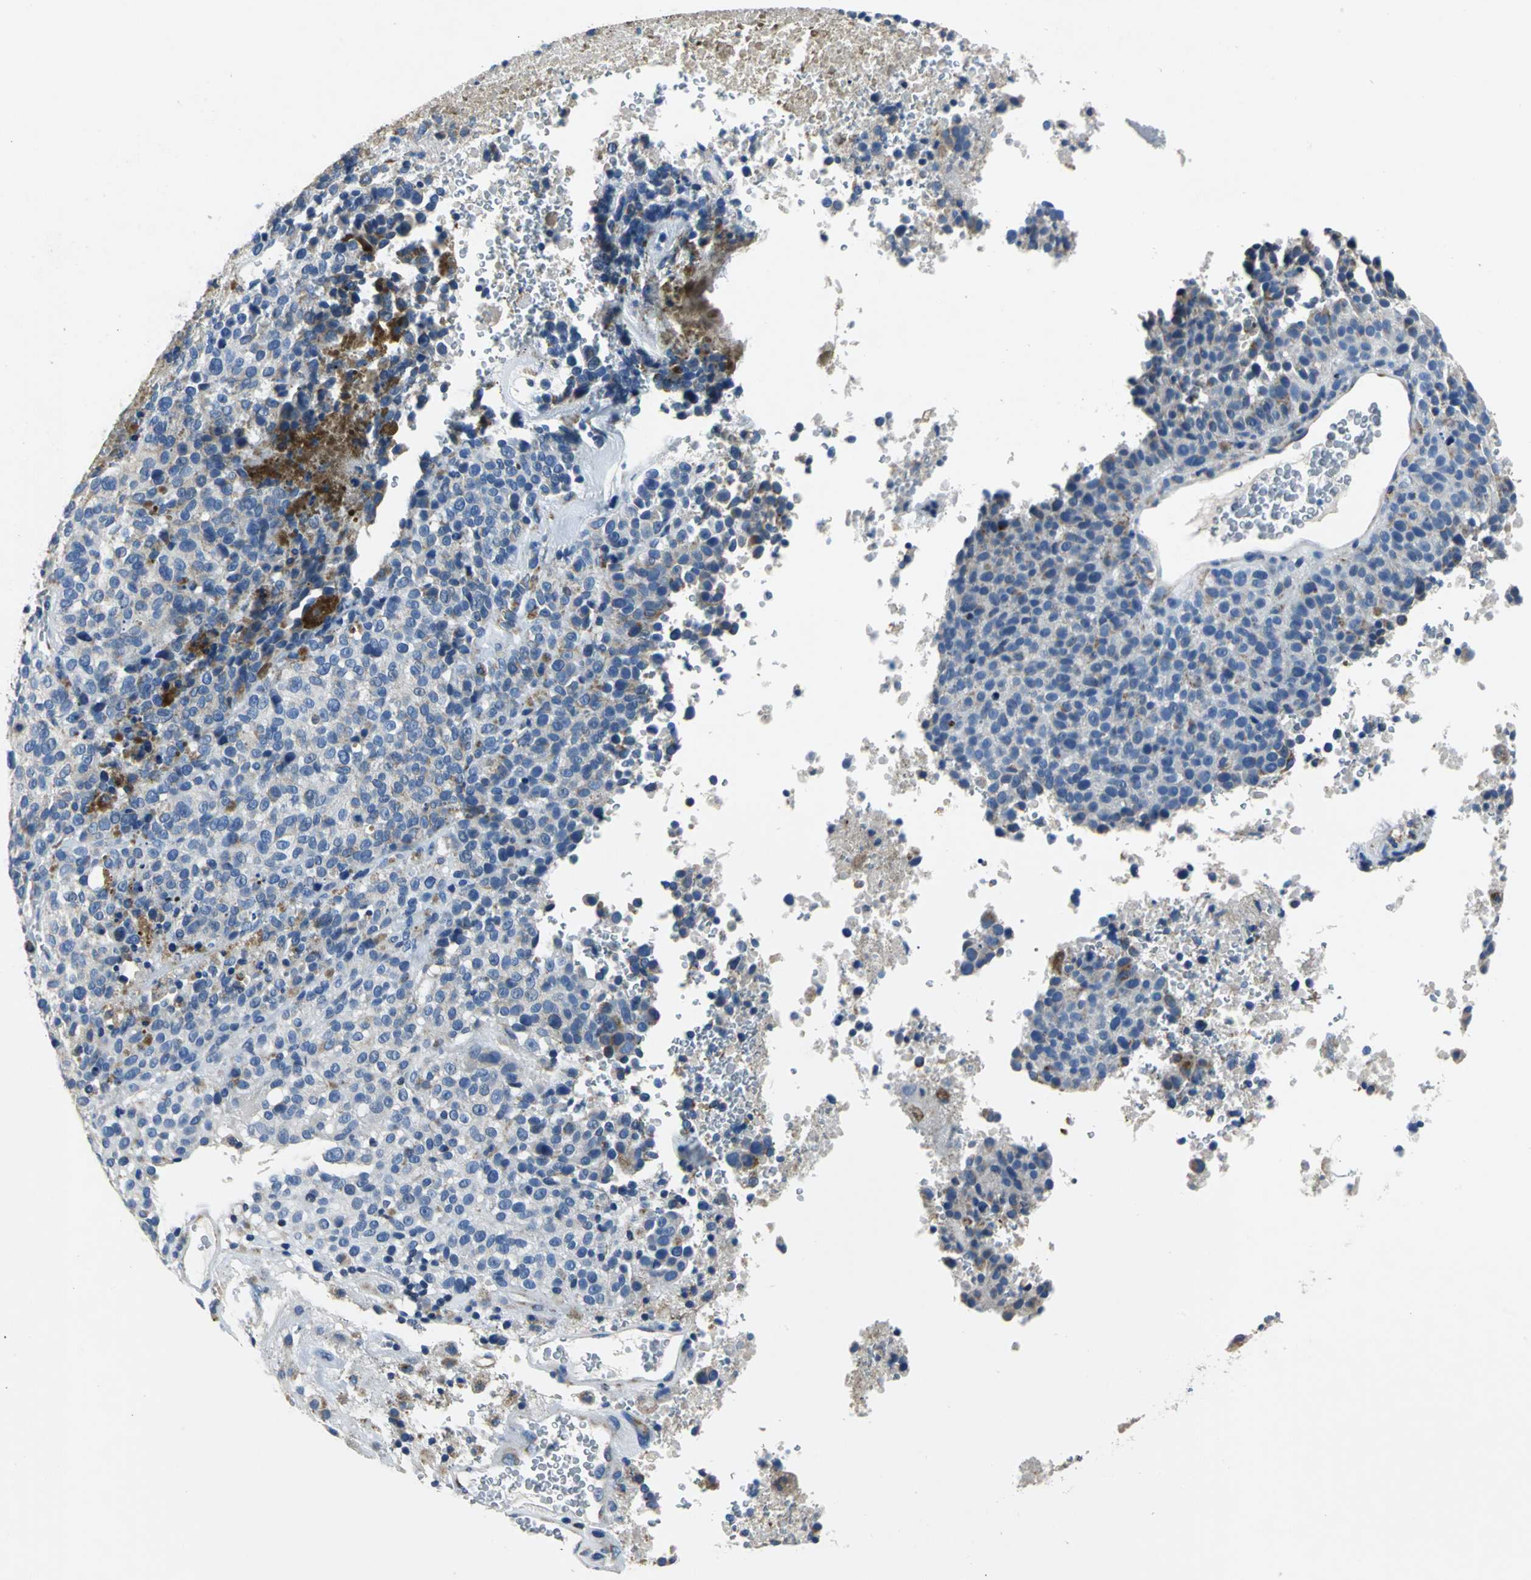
{"staining": {"intensity": "weak", "quantity": "<25%", "location": "cytoplasmic/membranous"}, "tissue": "melanoma", "cell_type": "Tumor cells", "image_type": "cancer", "snomed": [{"axis": "morphology", "description": "Malignant melanoma, Metastatic site"}, {"axis": "topography", "description": "Cerebral cortex"}], "caption": "The micrograph demonstrates no significant positivity in tumor cells of malignant melanoma (metastatic site).", "gene": "IFI6", "patient": {"sex": "female", "age": 52}}